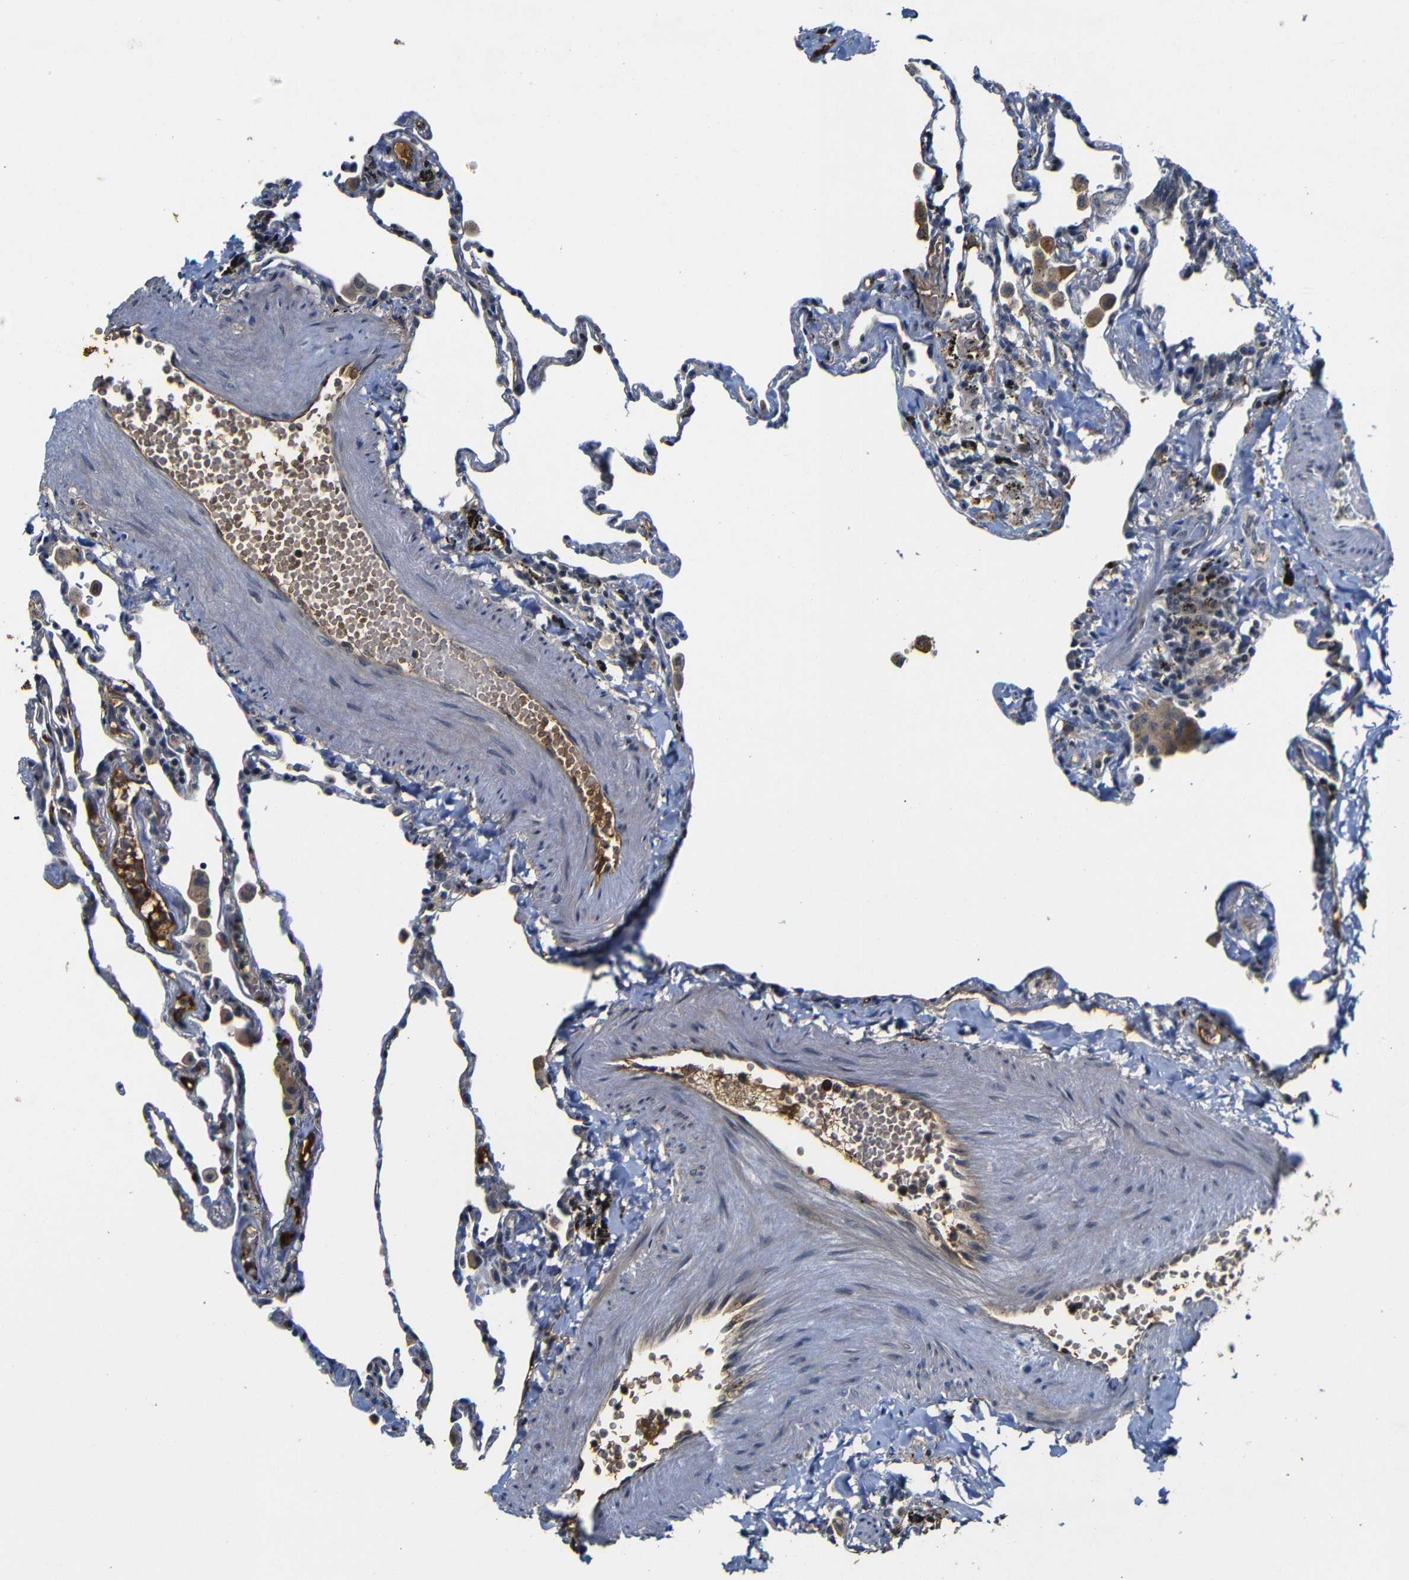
{"staining": {"intensity": "strong", "quantity": "25%-75%", "location": "nuclear"}, "tissue": "lung", "cell_type": "Alveolar cells", "image_type": "normal", "snomed": [{"axis": "morphology", "description": "Normal tissue, NOS"}, {"axis": "topography", "description": "Lung"}], "caption": "Approximately 25%-75% of alveolar cells in normal human lung exhibit strong nuclear protein positivity as visualized by brown immunohistochemical staining.", "gene": "MYC", "patient": {"sex": "male", "age": 59}}